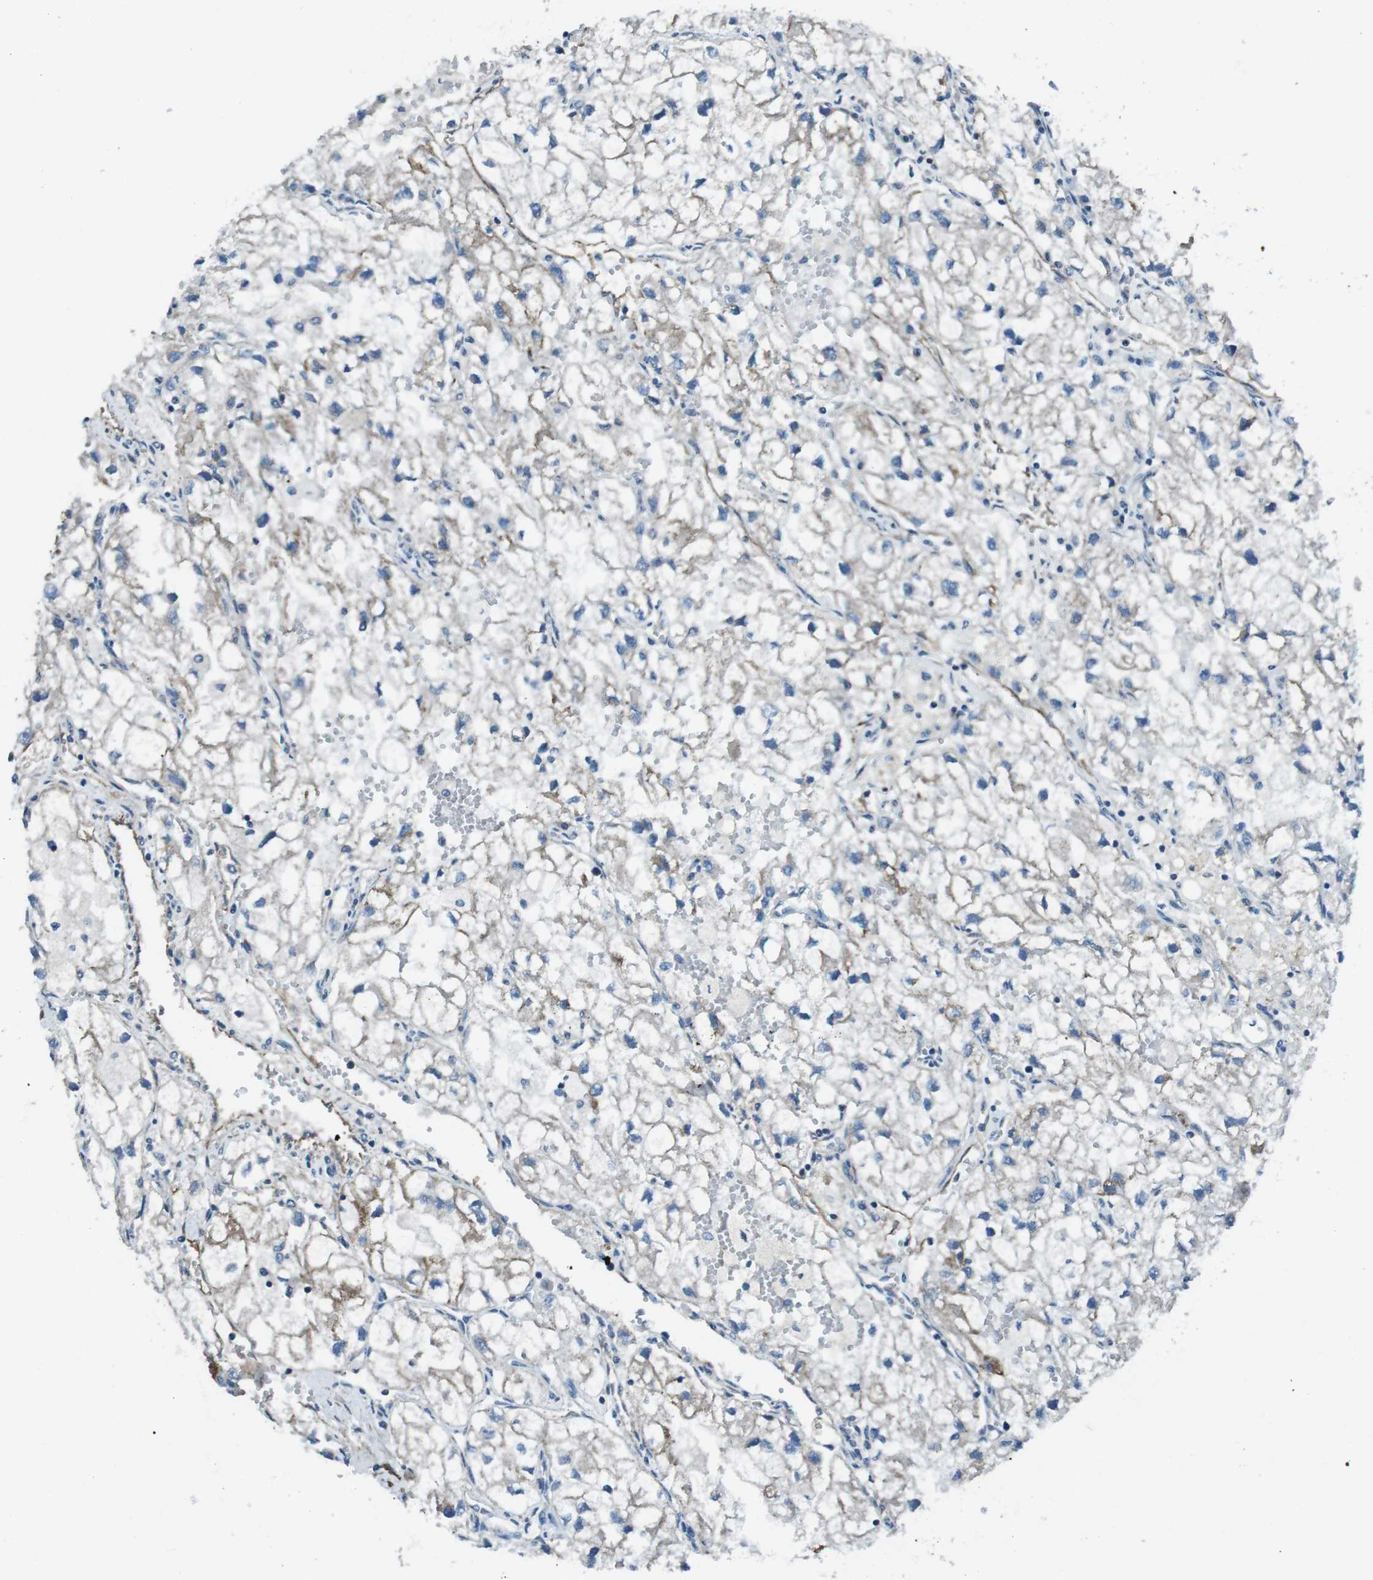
{"staining": {"intensity": "weak", "quantity": ">75%", "location": "cytoplasmic/membranous"}, "tissue": "renal cancer", "cell_type": "Tumor cells", "image_type": "cancer", "snomed": [{"axis": "morphology", "description": "Adenocarcinoma, NOS"}, {"axis": "topography", "description": "Kidney"}], "caption": "Human renal cancer (adenocarcinoma) stained with a protein marker exhibits weak staining in tumor cells.", "gene": "FAM174B", "patient": {"sex": "female", "age": 70}}